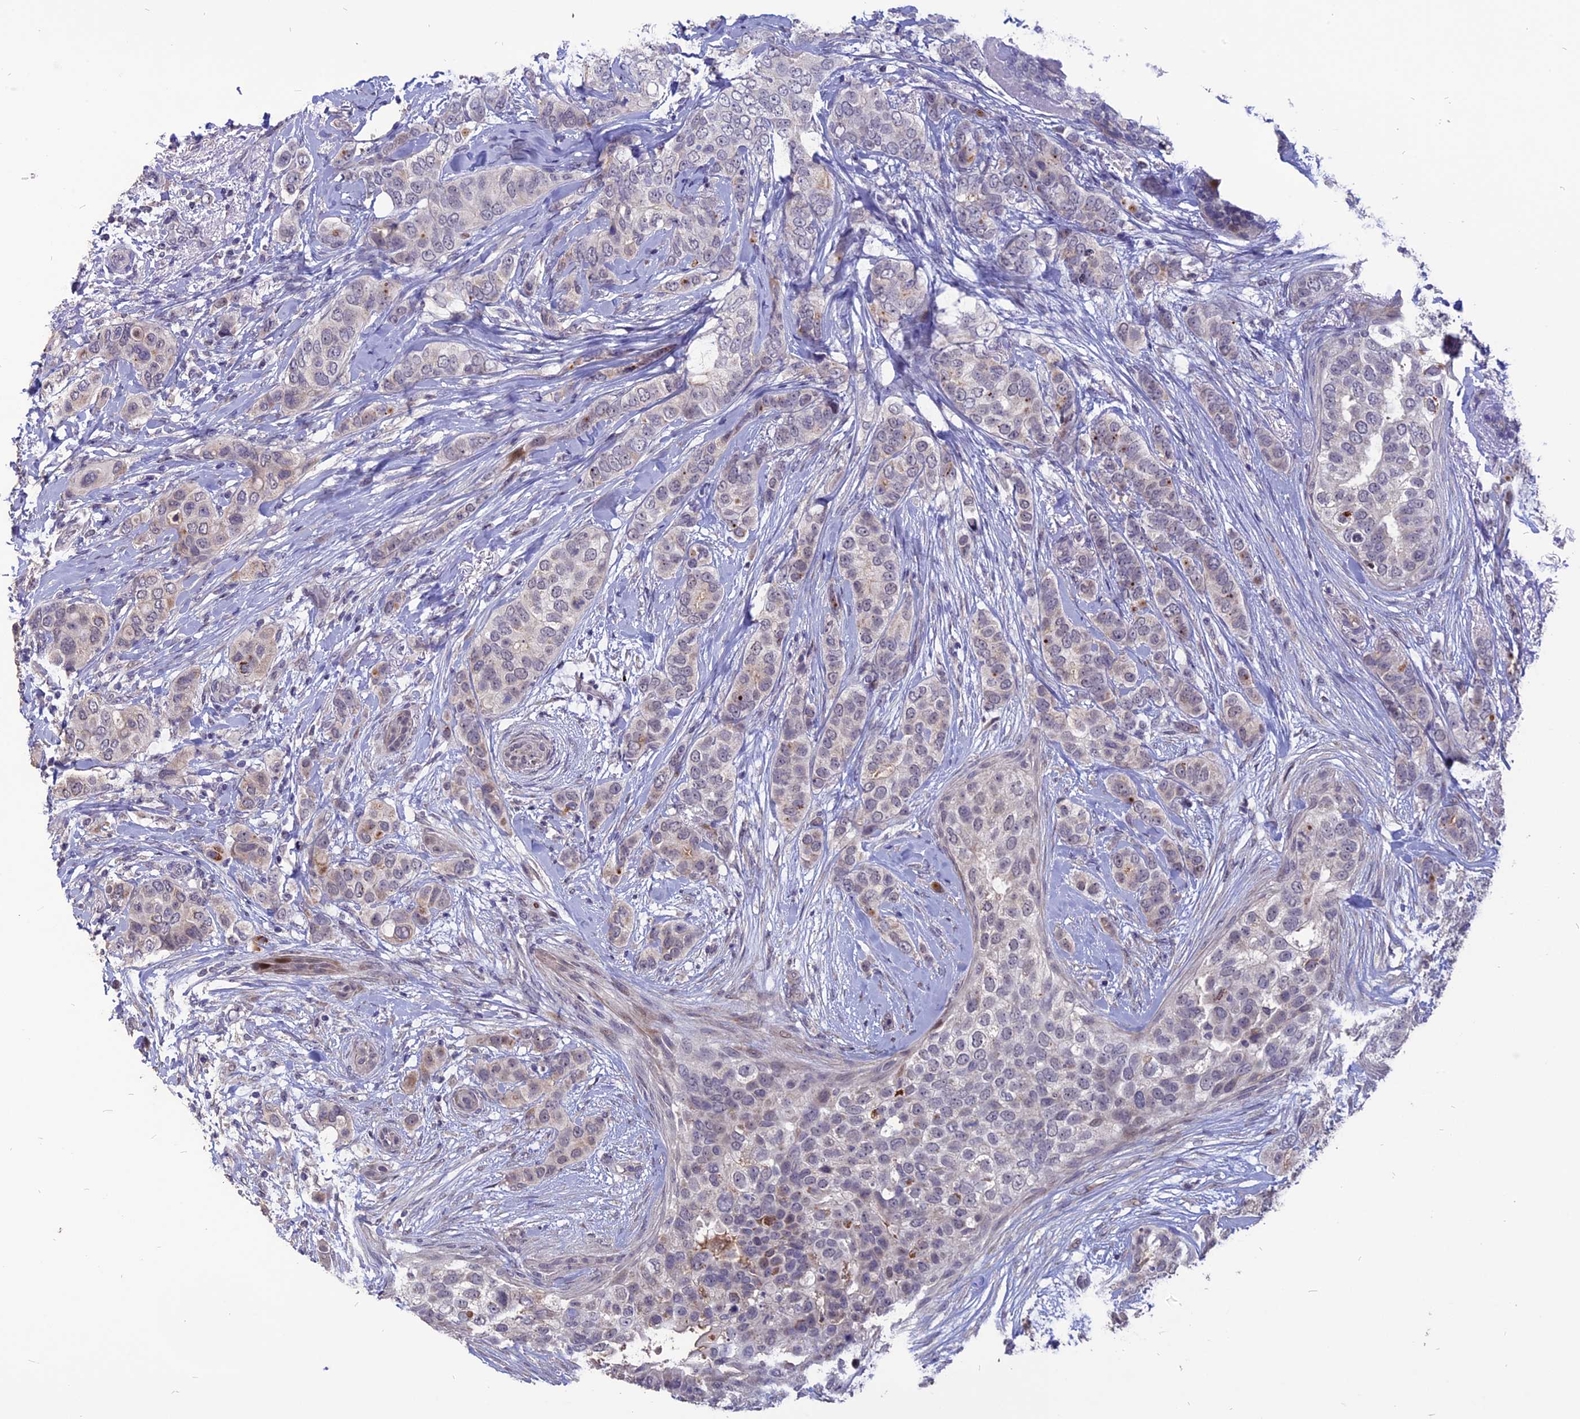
{"staining": {"intensity": "weak", "quantity": "<25%", "location": "cytoplasmic/membranous"}, "tissue": "breast cancer", "cell_type": "Tumor cells", "image_type": "cancer", "snomed": [{"axis": "morphology", "description": "Lobular carcinoma"}, {"axis": "topography", "description": "Breast"}], "caption": "A histopathology image of human breast cancer (lobular carcinoma) is negative for staining in tumor cells.", "gene": "TMEM263", "patient": {"sex": "female", "age": 51}}